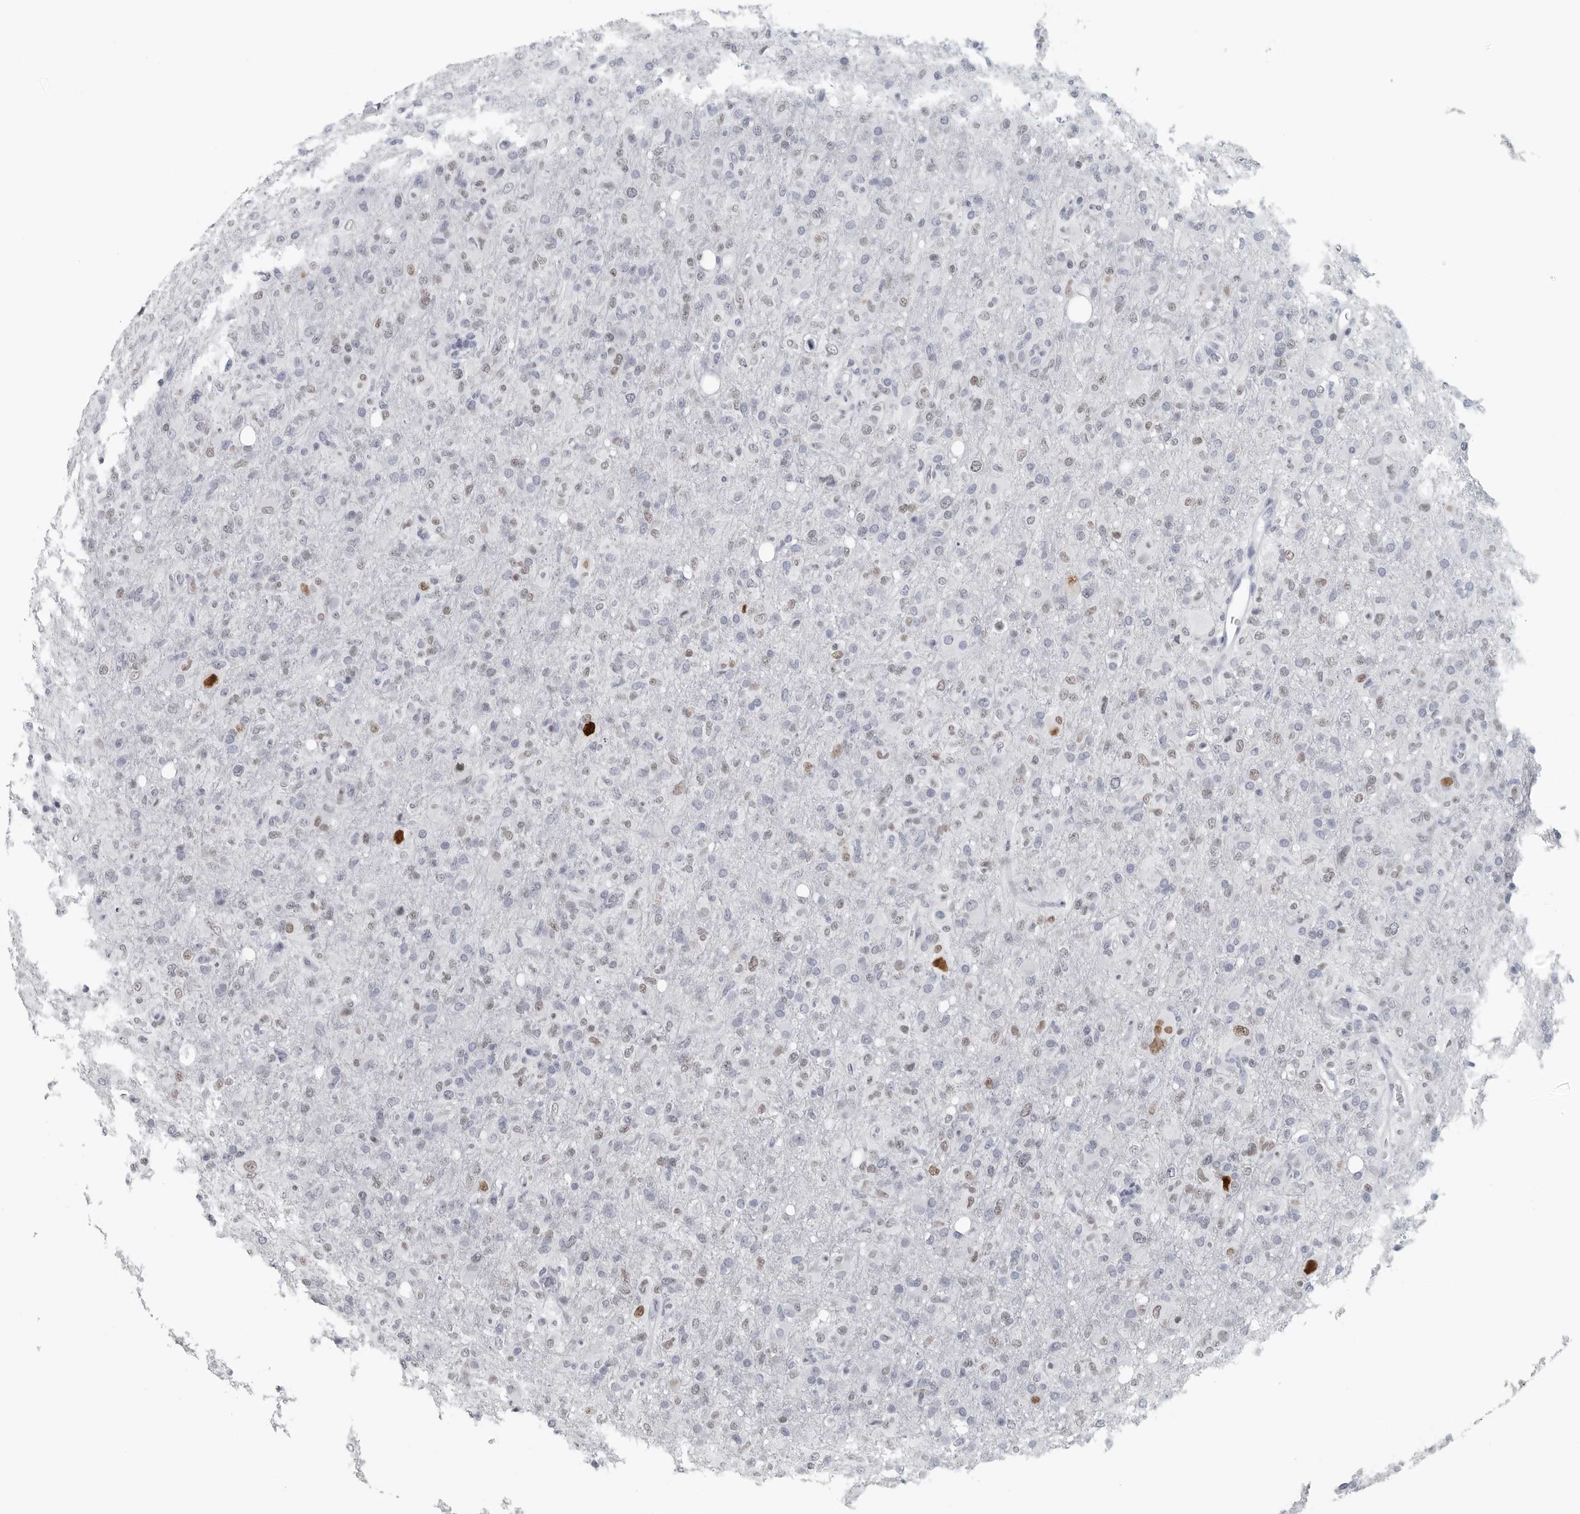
{"staining": {"intensity": "weak", "quantity": "25%-75%", "location": "nuclear"}, "tissue": "glioma", "cell_type": "Tumor cells", "image_type": "cancer", "snomed": [{"axis": "morphology", "description": "Glioma, malignant, High grade"}, {"axis": "topography", "description": "Brain"}], "caption": "Glioma stained with immunohistochemistry exhibits weak nuclear expression in about 25%-75% of tumor cells.", "gene": "SATB2", "patient": {"sex": "female", "age": 57}}